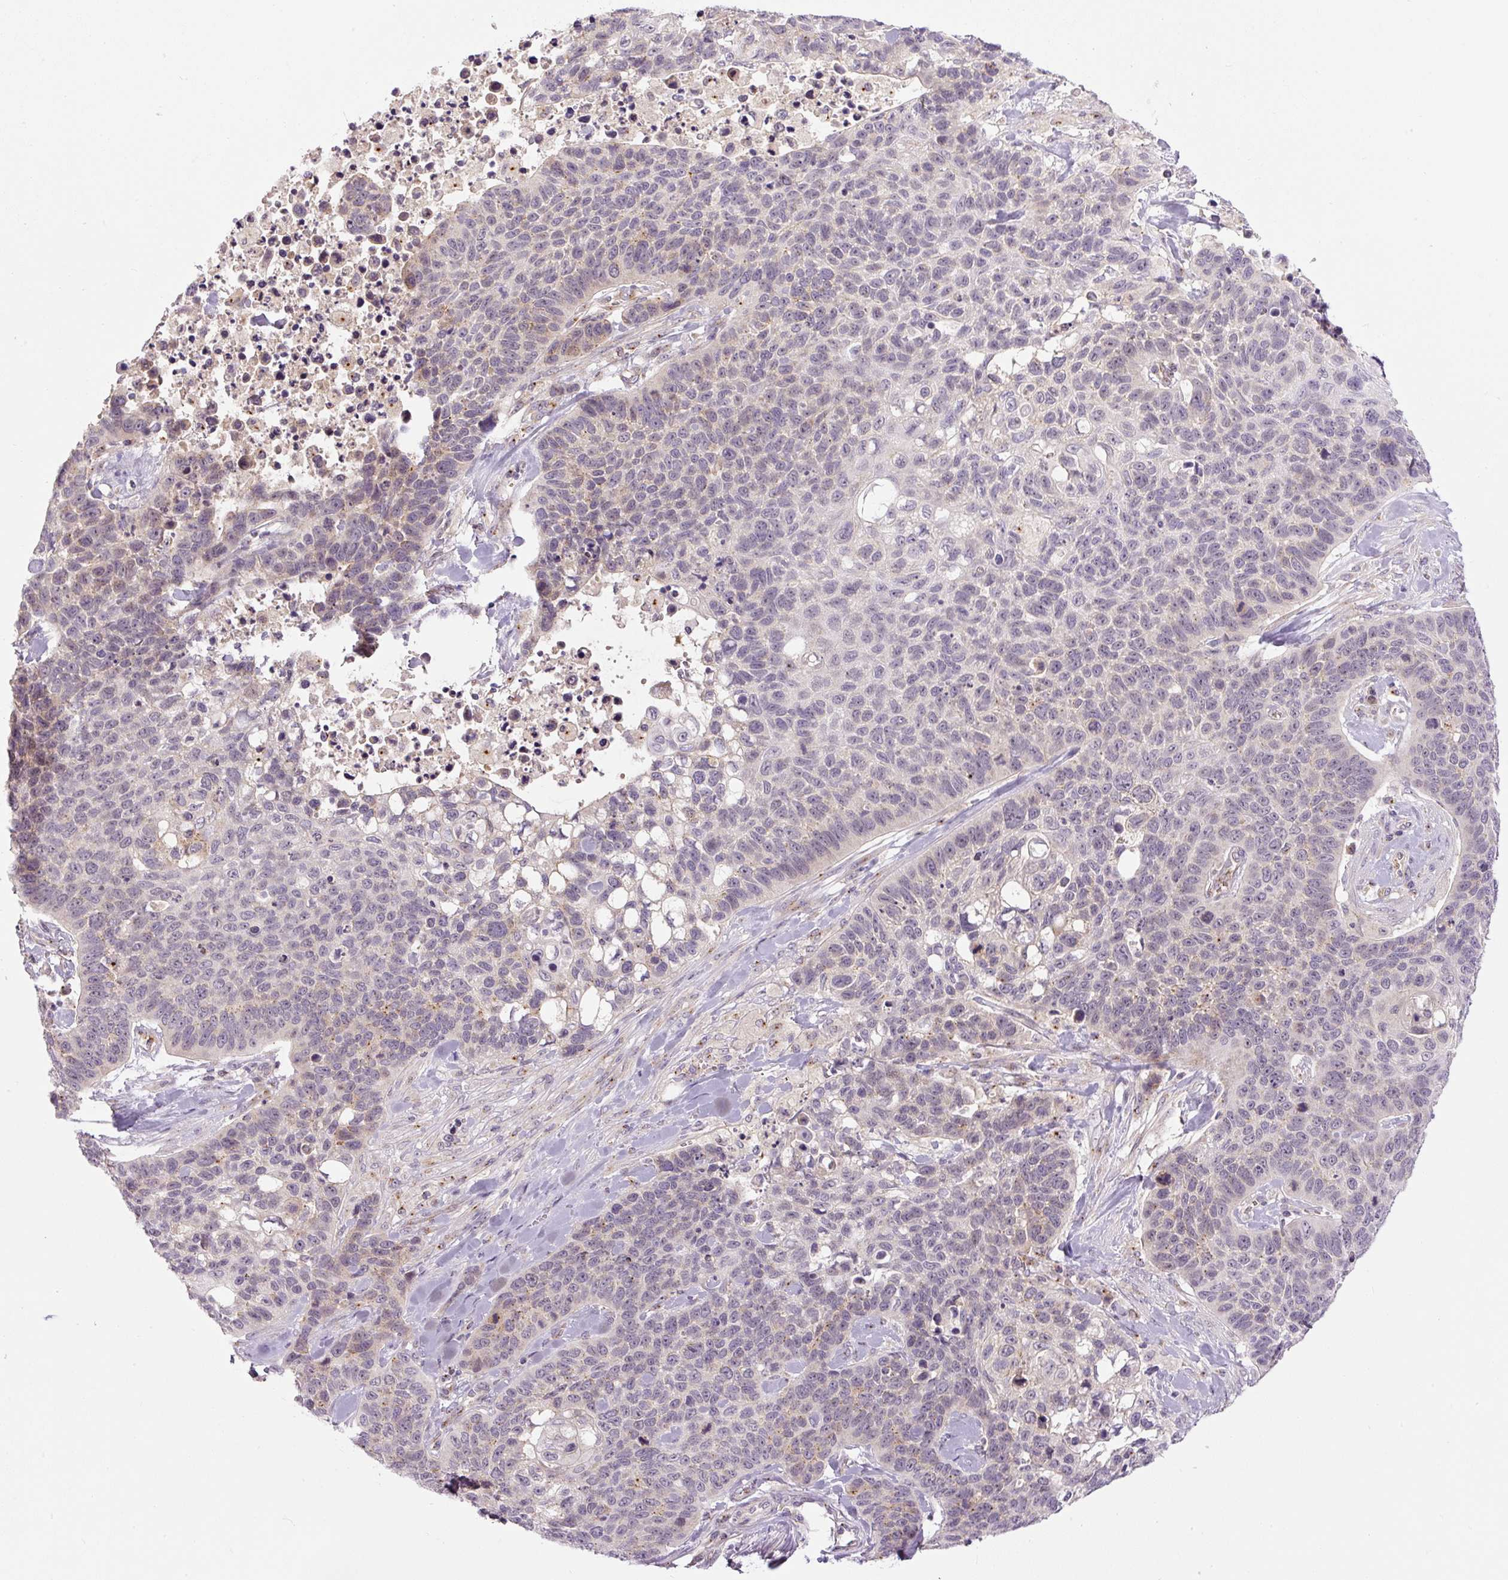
{"staining": {"intensity": "weak", "quantity": "25%-75%", "location": "cytoplasmic/membranous"}, "tissue": "lung cancer", "cell_type": "Tumor cells", "image_type": "cancer", "snomed": [{"axis": "morphology", "description": "Squamous cell carcinoma, NOS"}, {"axis": "topography", "description": "Lung"}], "caption": "This is an image of IHC staining of lung cancer, which shows weak staining in the cytoplasmic/membranous of tumor cells.", "gene": "PCM1", "patient": {"sex": "male", "age": 62}}